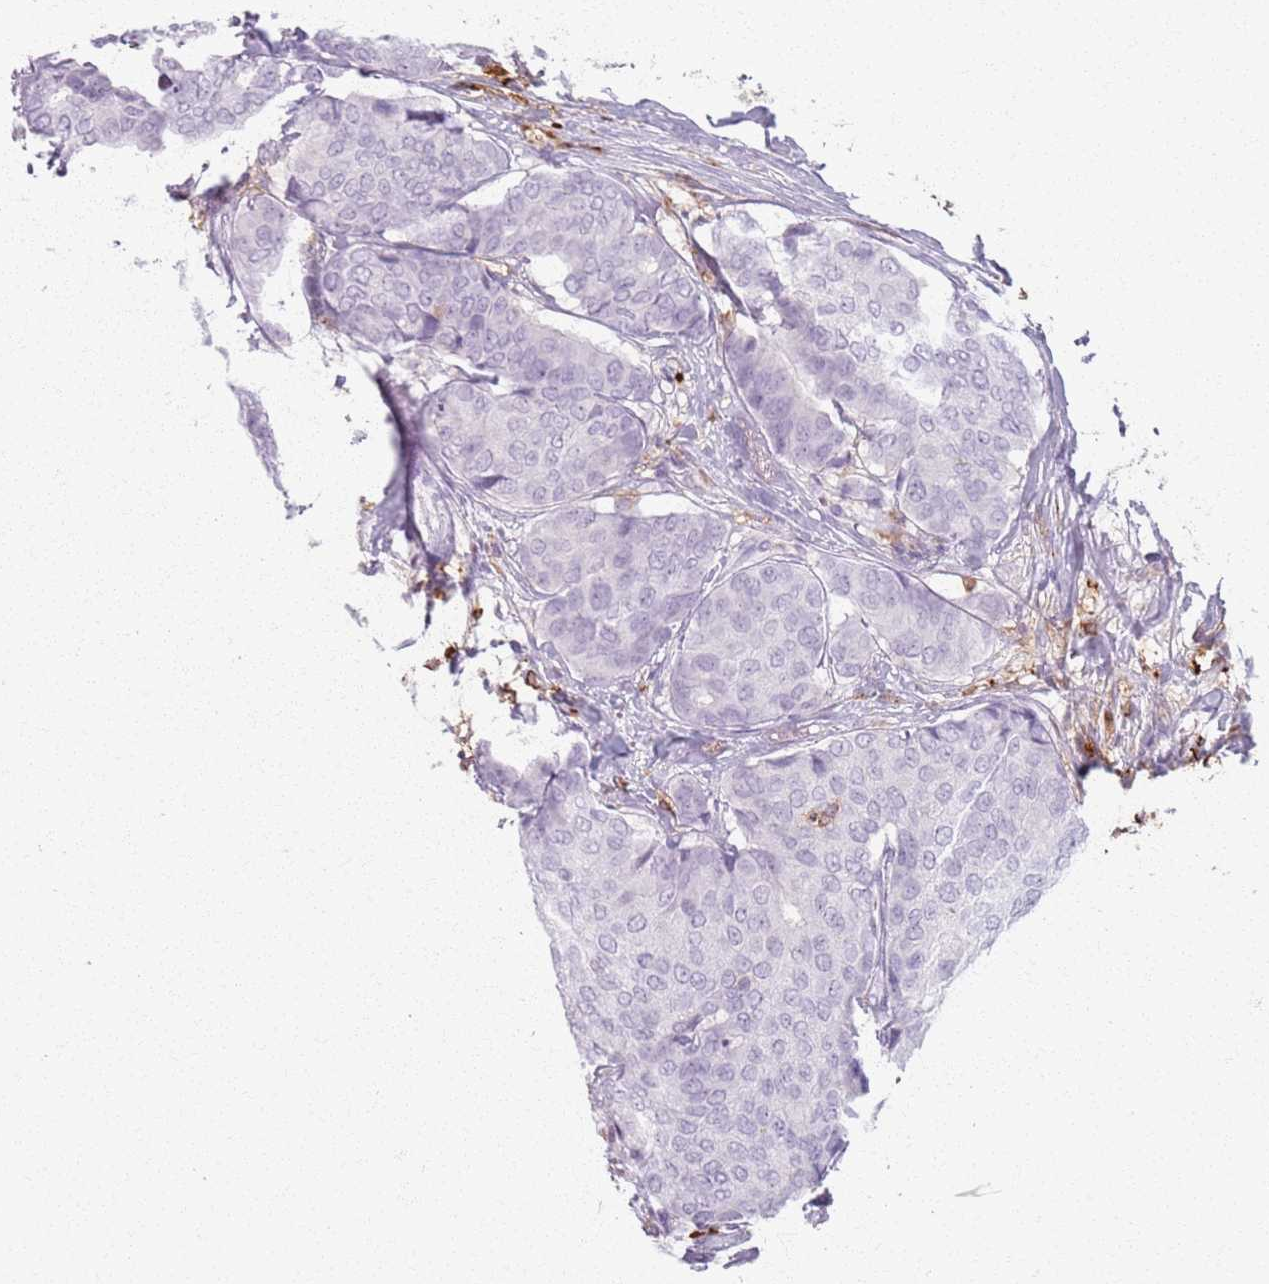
{"staining": {"intensity": "negative", "quantity": "none", "location": "none"}, "tissue": "breast cancer", "cell_type": "Tumor cells", "image_type": "cancer", "snomed": [{"axis": "morphology", "description": "Duct carcinoma"}, {"axis": "topography", "description": "Breast"}], "caption": "High power microscopy micrograph of an immunohistochemistry histopathology image of intraductal carcinoma (breast), revealing no significant positivity in tumor cells.", "gene": "GDPGP1", "patient": {"sex": "female", "age": 75}}